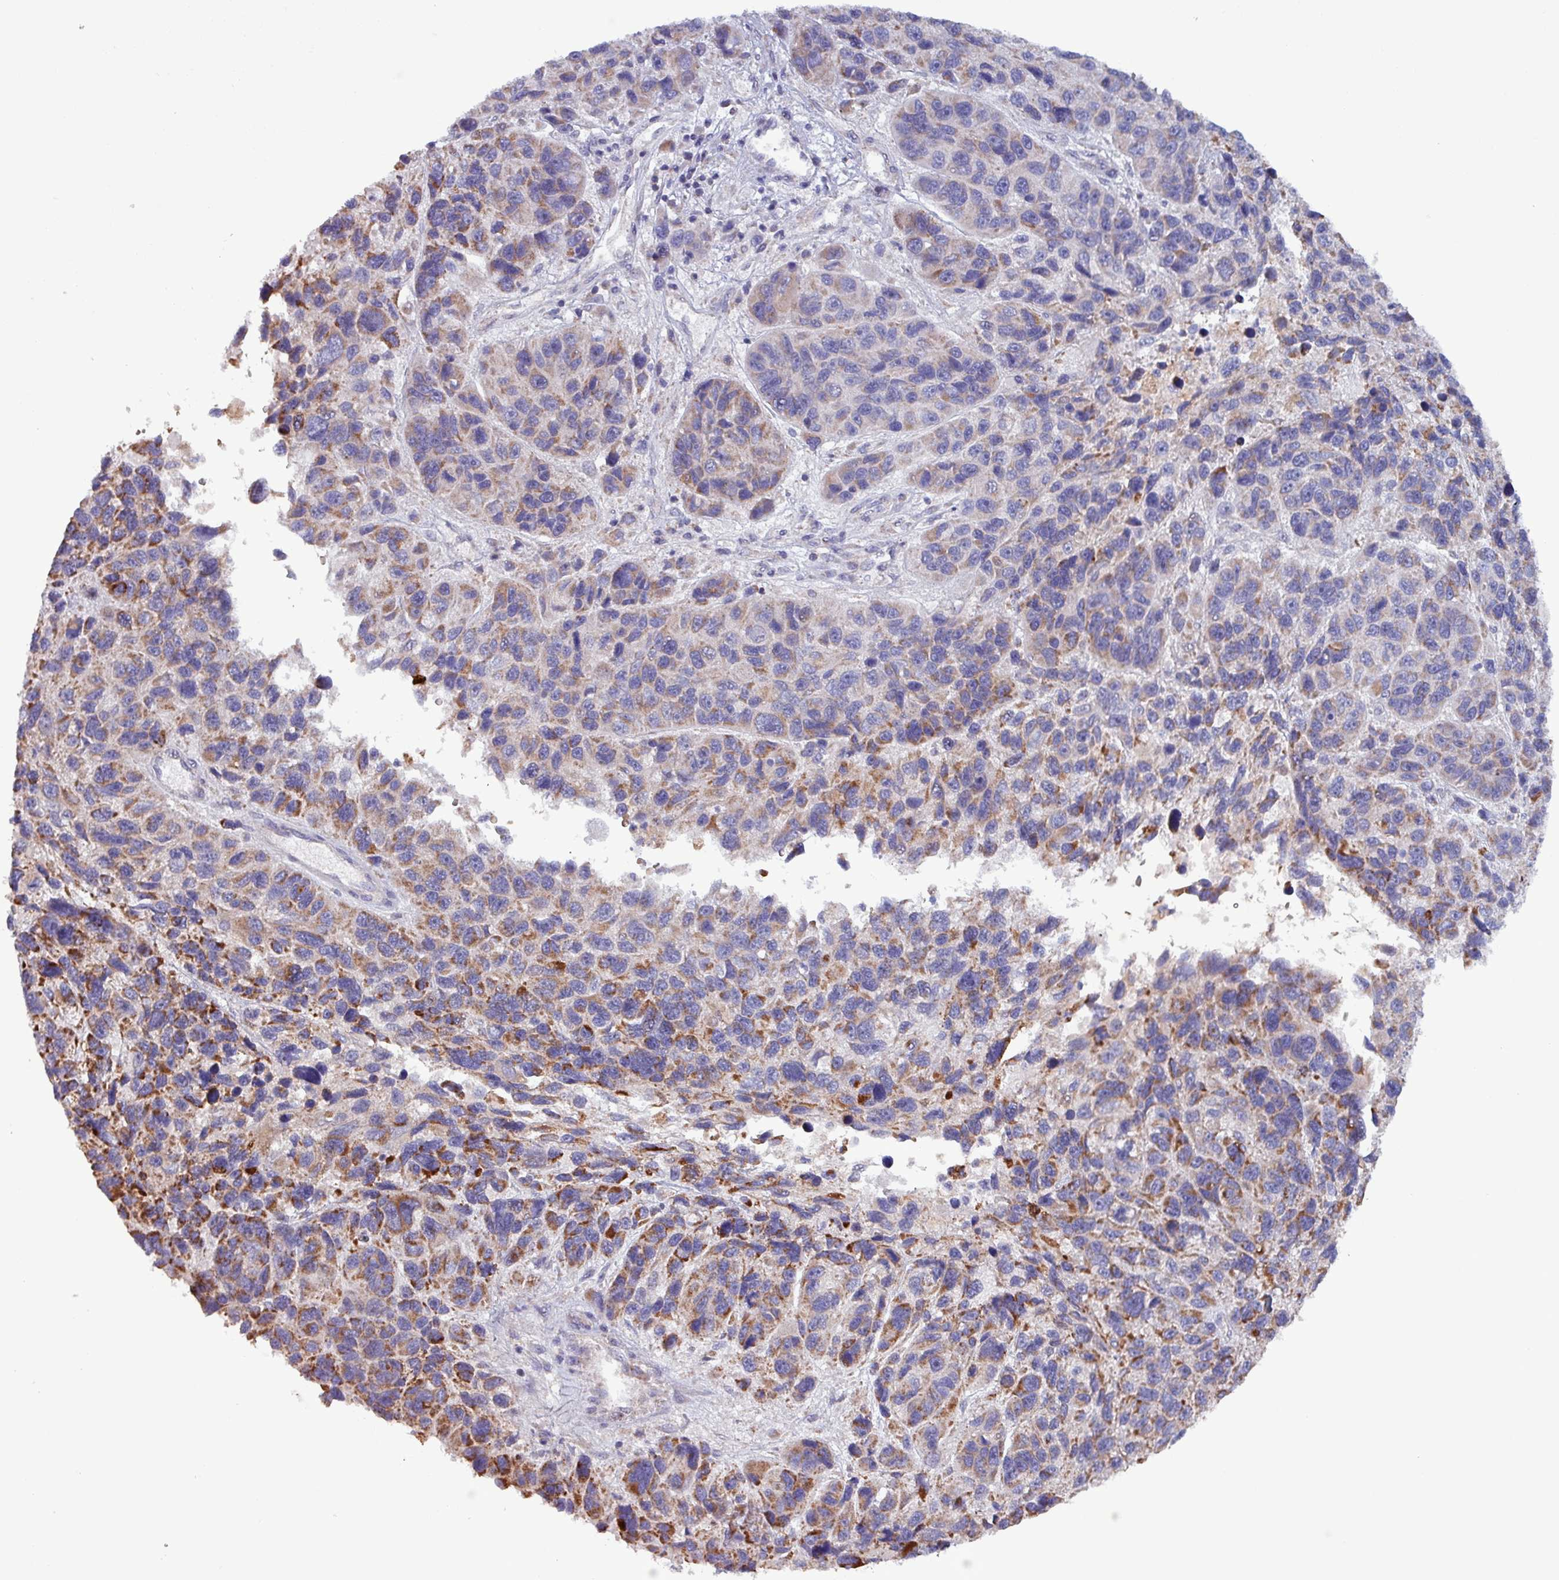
{"staining": {"intensity": "moderate", "quantity": ">75%", "location": "cytoplasmic/membranous"}, "tissue": "melanoma", "cell_type": "Tumor cells", "image_type": "cancer", "snomed": [{"axis": "morphology", "description": "Malignant melanoma, NOS"}, {"axis": "topography", "description": "Skin"}], "caption": "Tumor cells demonstrate medium levels of moderate cytoplasmic/membranous expression in about >75% of cells in human malignant melanoma.", "gene": "ZNF322", "patient": {"sex": "male", "age": 53}}